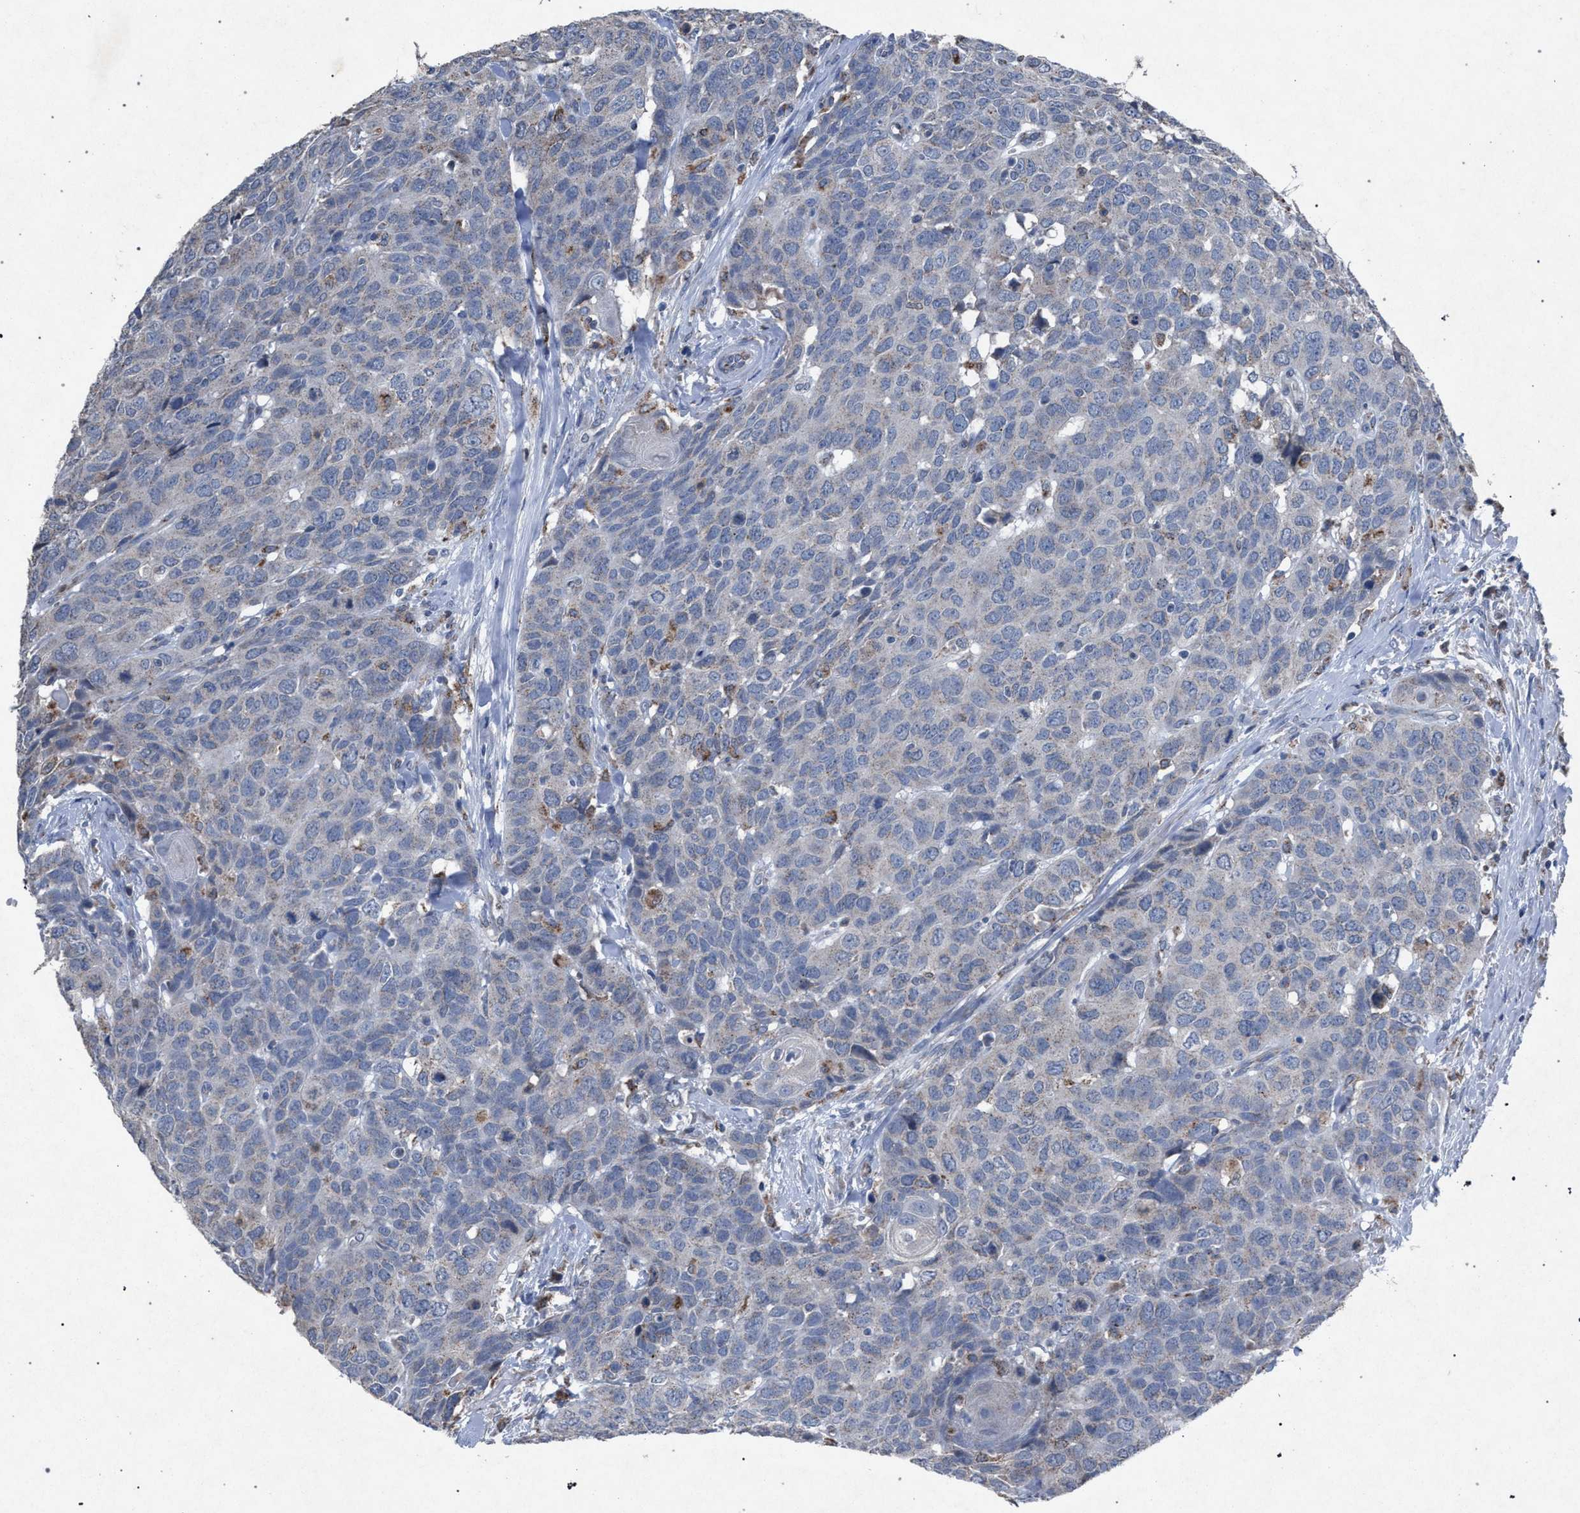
{"staining": {"intensity": "negative", "quantity": "none", "location": "none"}, "tissue": "head and neck cancer", "cell_type": "Tumor cells", "image_type": "cancer", "snomed": [{"axis": "morphology", "description": "Squamous cell carcinoma, NOS"}, {"axis": "topography", "description": "Head-Neck"}], "caption": "DAB (3,3'-diaminobenzidine) immunohistochemical staining of head and neck cancer (squamous cell carcinoma) exhibits no significant staining in tumor cells.", "gene": "HSD17B4", "patient": {"sex": "male", "age": 66}}